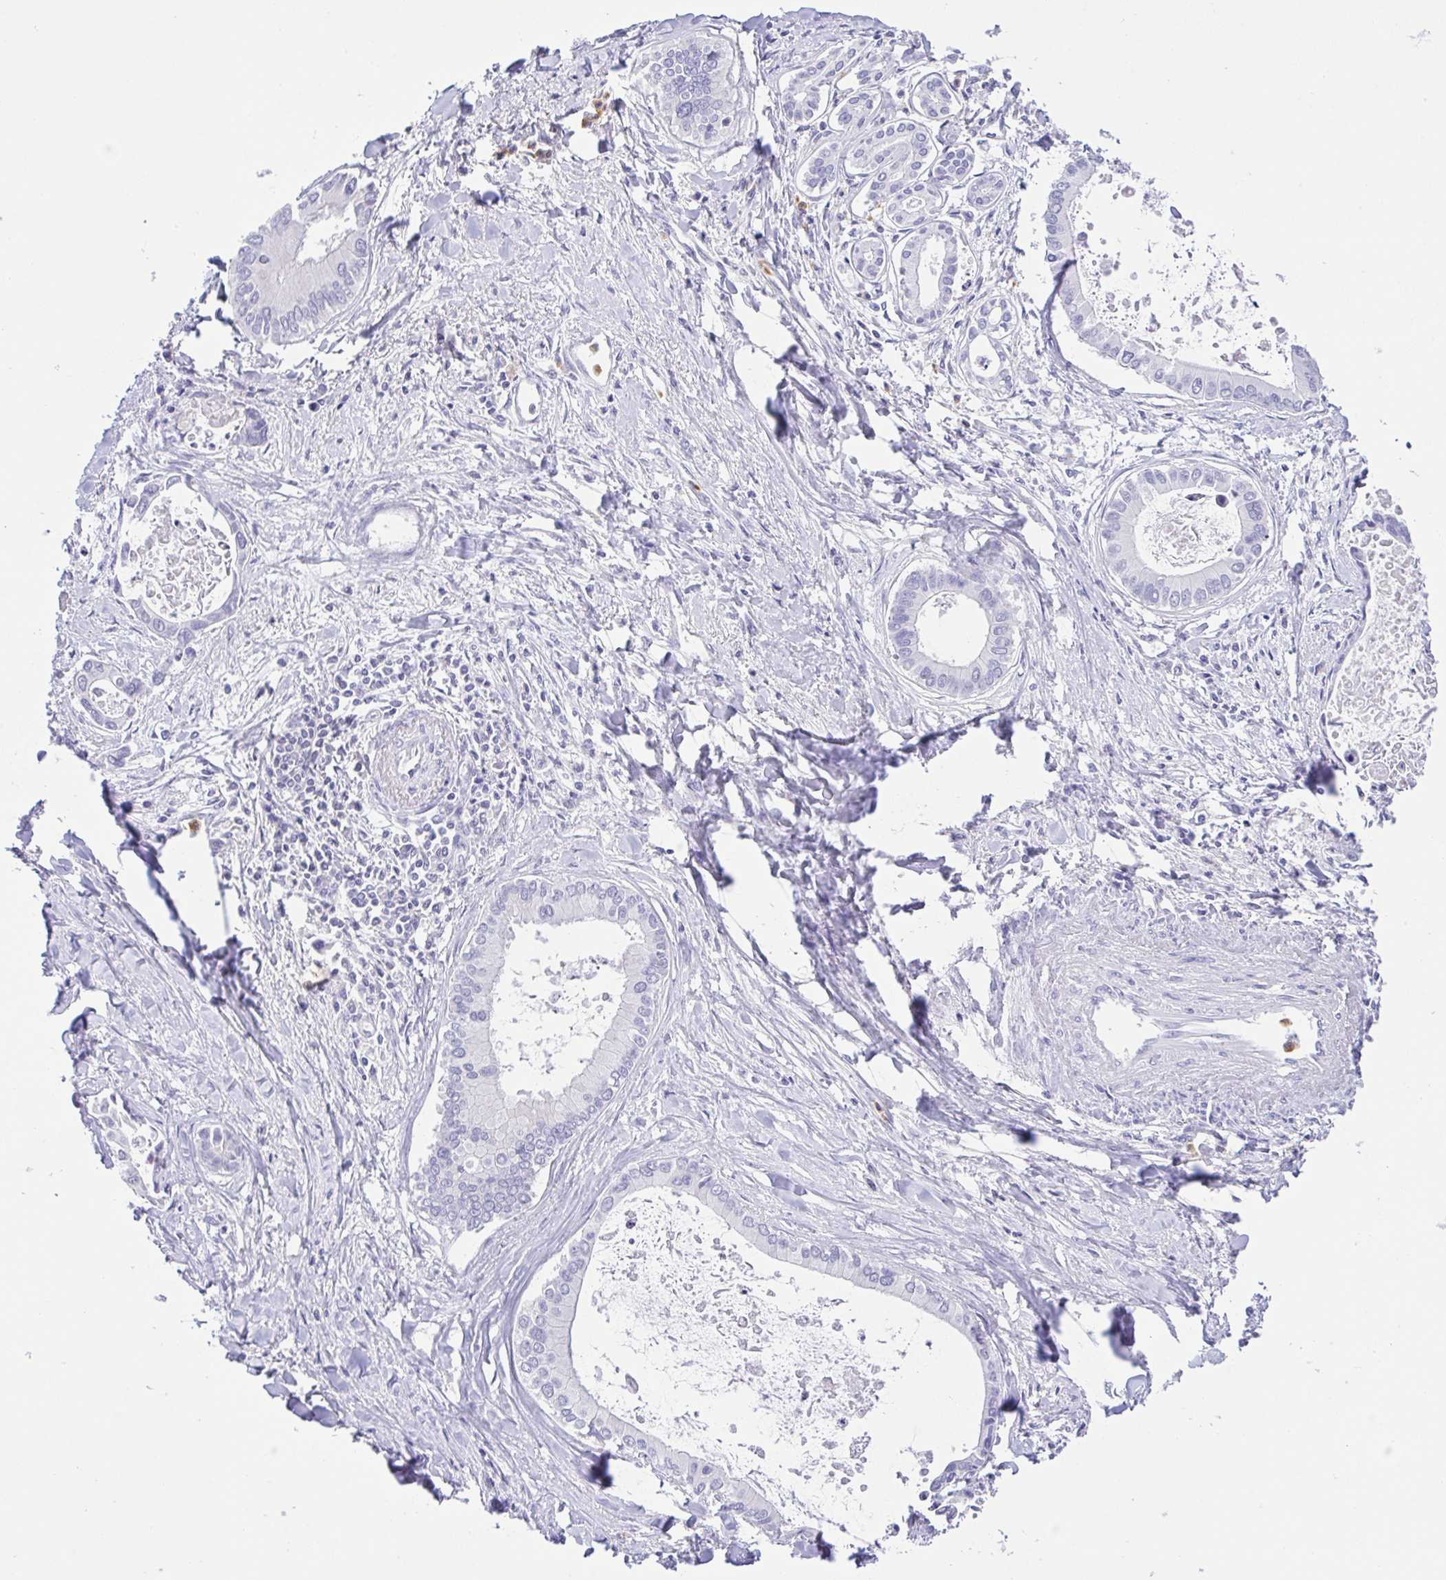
{"staining": {"intensity": "negative", "quantity": "none", "location": "none"}, "tissue": "liver cancer", "cell_type": "Tumor cells", "image_type": "cancer", "snomed": [{"axis": "morphology", "description": "Cholangiocarcinoma"}, {"axis": "topography", "description": "Liver"}], "caption": "Human liver cancer (cholangiocarcinoma) stained for a protein using IHC exhibits no positivity in tumor cells.", "gene": "PGLYRP1", "patient": {"sex": "male", "age": 66}}